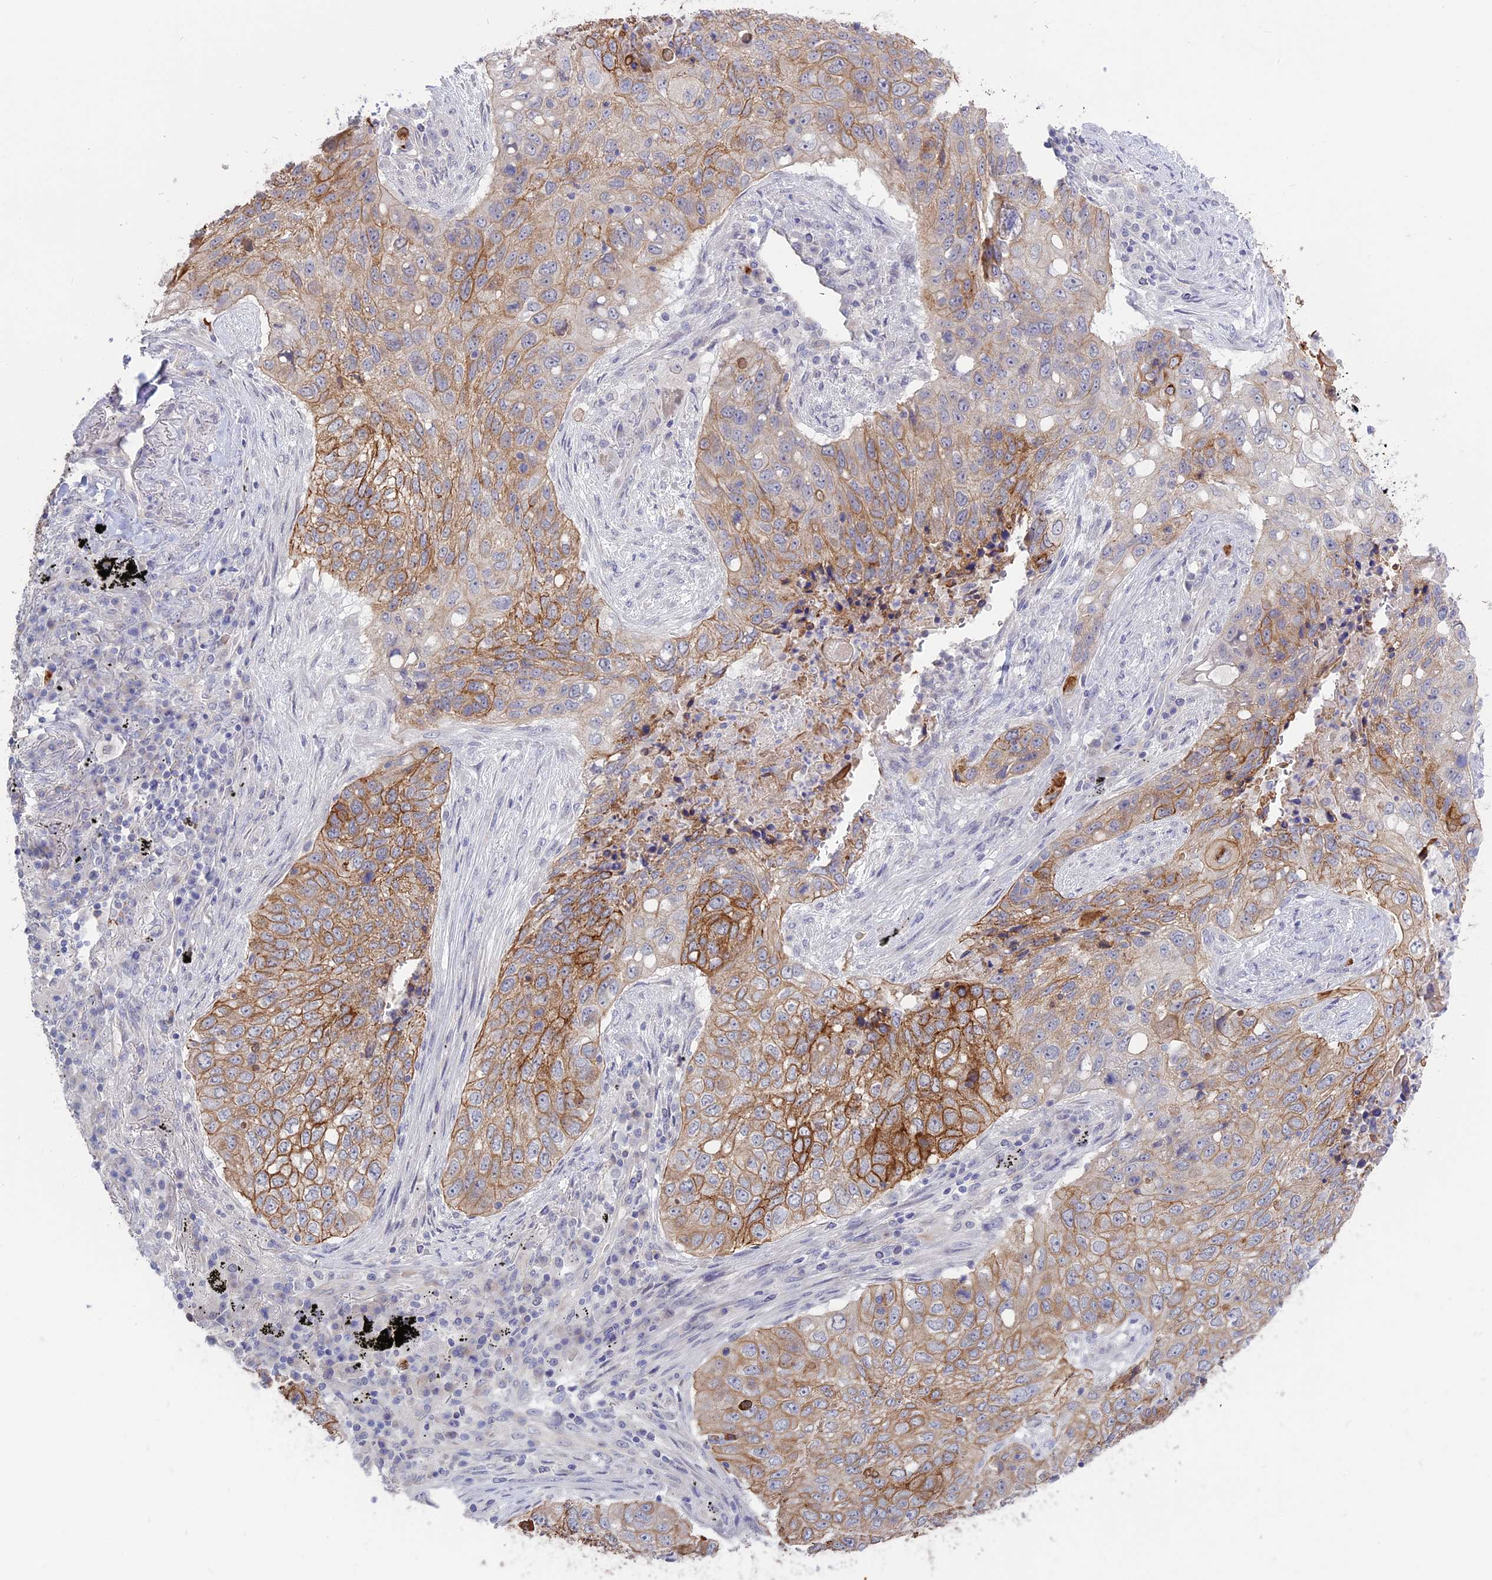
{"staining": {"intensity": "moderate", "quantity": ">75%", "location": "cytoplasmic/membranous"}, "tissue": "lung cancer", "cell_type": "Tumor cells", "image_type": "cancer", "snomed": [{"axis": "morphology", "description": "Squamous cell carcinoma, NOS"}, {"axis": "topography", "description": "Lung"}], "caption": "This micrograph demonstrates lung squamous cell carcinoma stained with immunohistochemistry (IHC) to label a protein in brown. The cytoplasmic/membranous of tumor cells show moderate positivity for the protein. Nuclei are counter-stained blue.", "gene": "MYO5B", "patient": {"sex": "female", "age": 63}}